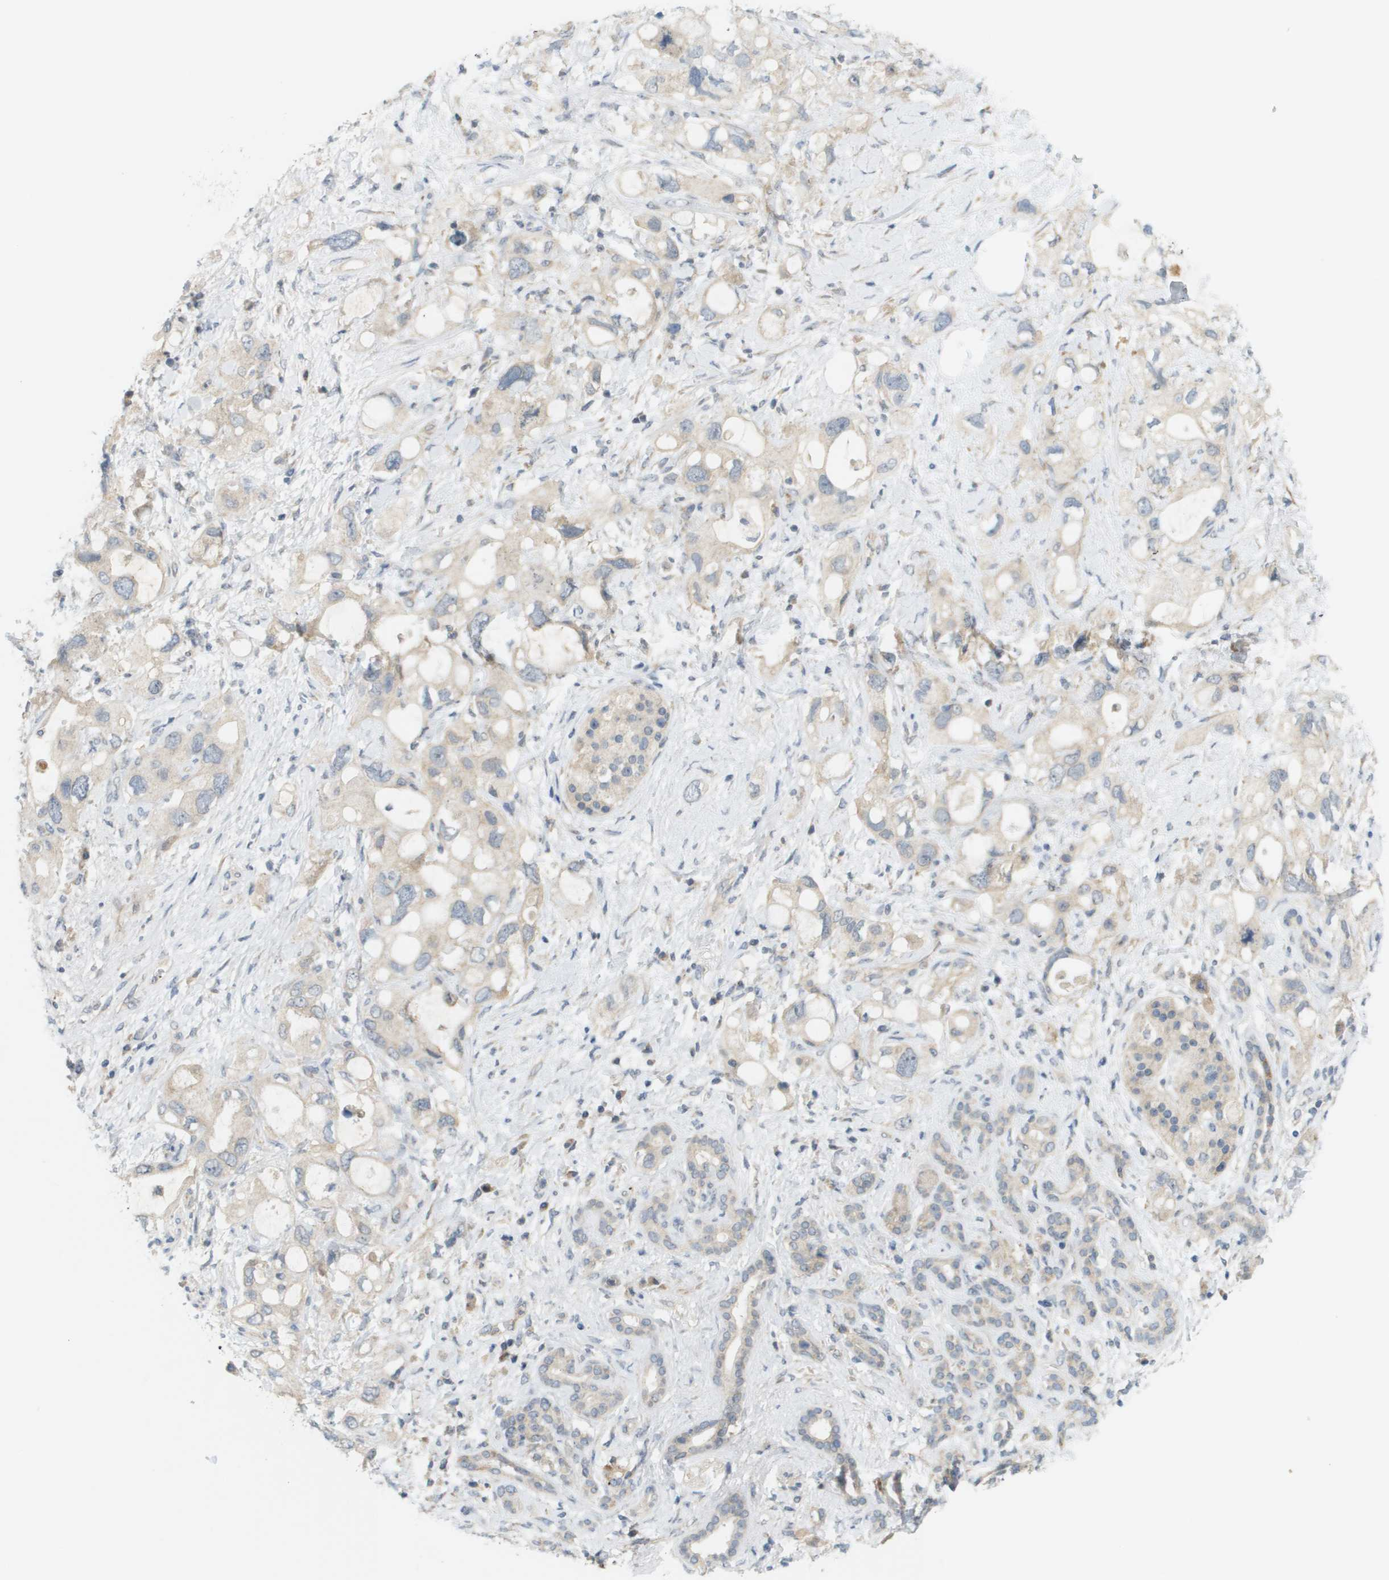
{"staining": {"intensity": "negative", "quantity": "none", "location": "none"}, "tissue": "pancreatic cancer", "cell_type": "Tumor cells", "image_type": "cancer", "snomed": [{"axis": "morphology", "description": "Adenocarcinoma, NOS"}, {"axis": "topography", "description": "Pancreas"}], "caption": "High power microscopy micrograph of an IHC histopathology image of pancreatic adenocarcinoma, revealing no significant positivity in tumor cells.", "gene": "PROC", "patient": {"sex": "female", "age": 56}}